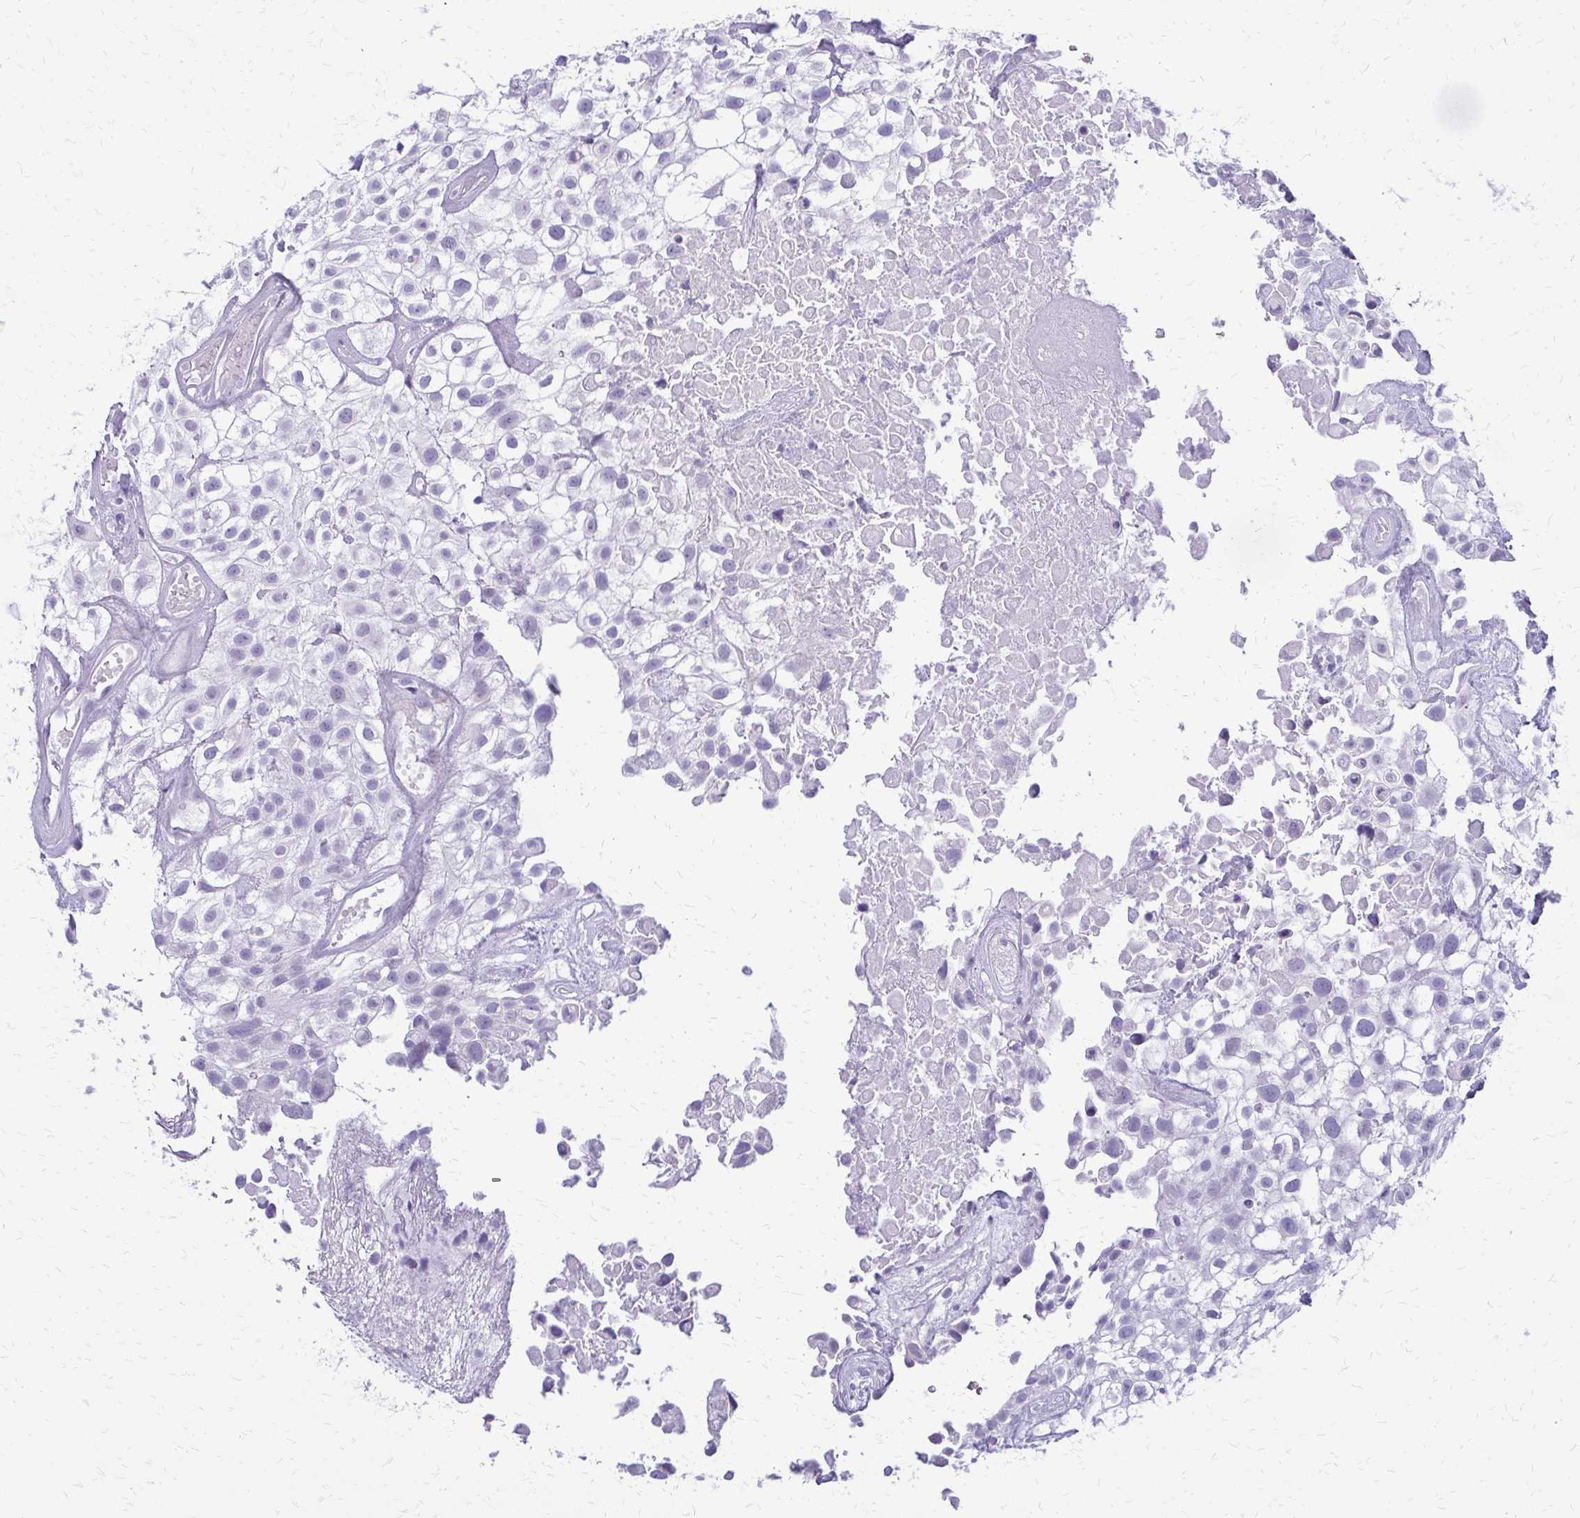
{"staining": {"intensity": "negative", "quantity": "none", "location": "none"}, "tissue": "urothelial cancer", "cell_type": "Tumor cells", "image_type": "cancer", "snomed": [{"axis": "morphology", "description": "Urothelial carcinoma, High grade"}, {"axis": "topography", "description": "Urinary bladder"}], "caption": "Protein analysis of high-grade urothelial carcinoma displays no significant staining in tumor cells.", "gene": "FAM162B", "patient": {"sex": "male", "age": 56}}